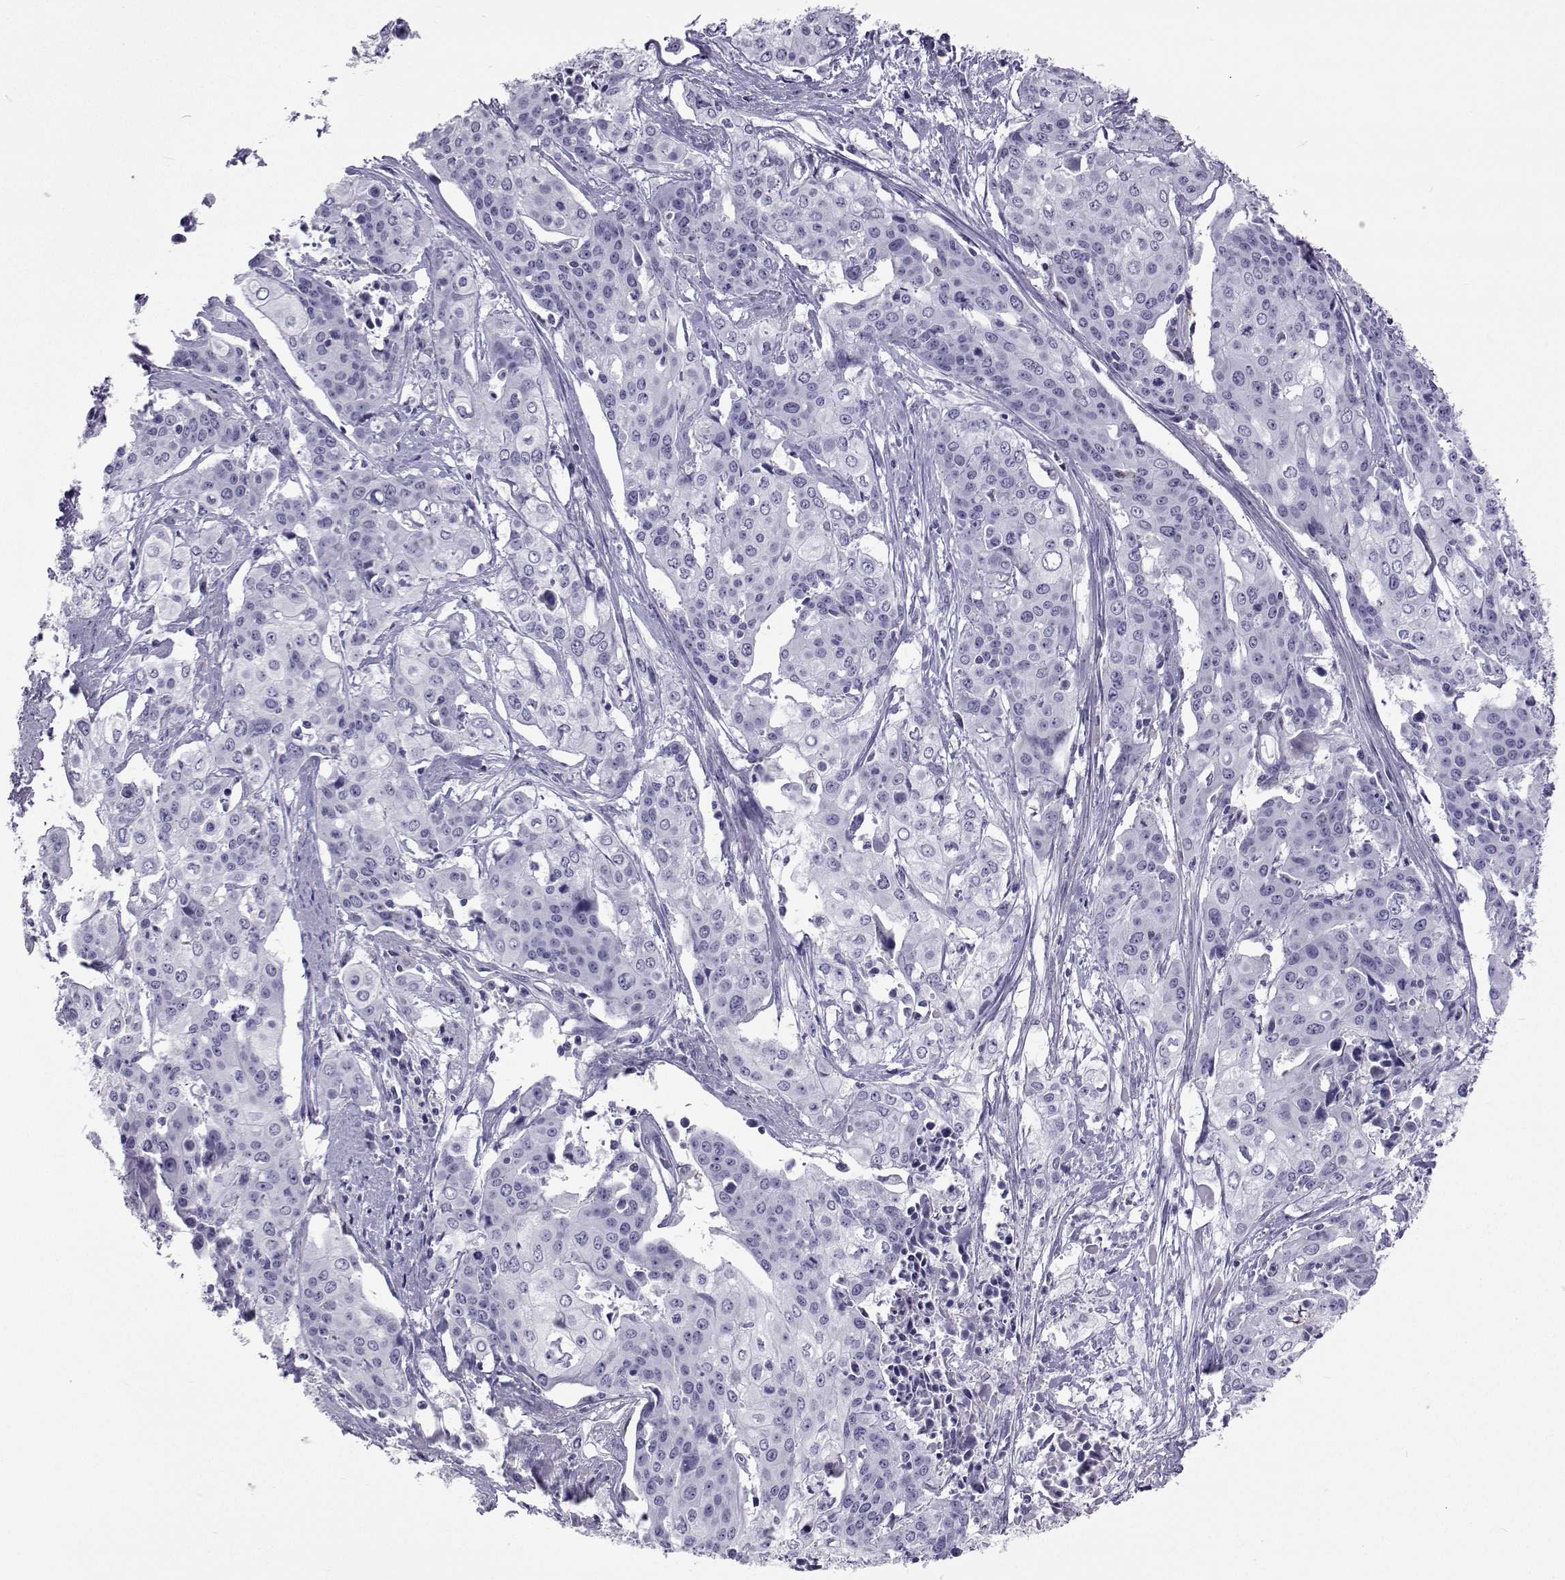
{"staining": {"intensity": "negative", "quantity": "none", "location": "none"}, "tissue": "cervical cancer", "cell_type": "Tumor cells", "image_type": "cancer", "snomed": [{"axis": "morphology", "description": "Squamous cell carcinoma, NOS"}, {"axis": "topography", "description": "Cervix"}], "caption": "There is no significant staining in tumor cells of squamous cell carcinoma (cervical).", "gene": "GALM", "patient": {"sex": "female", "age": 39}}